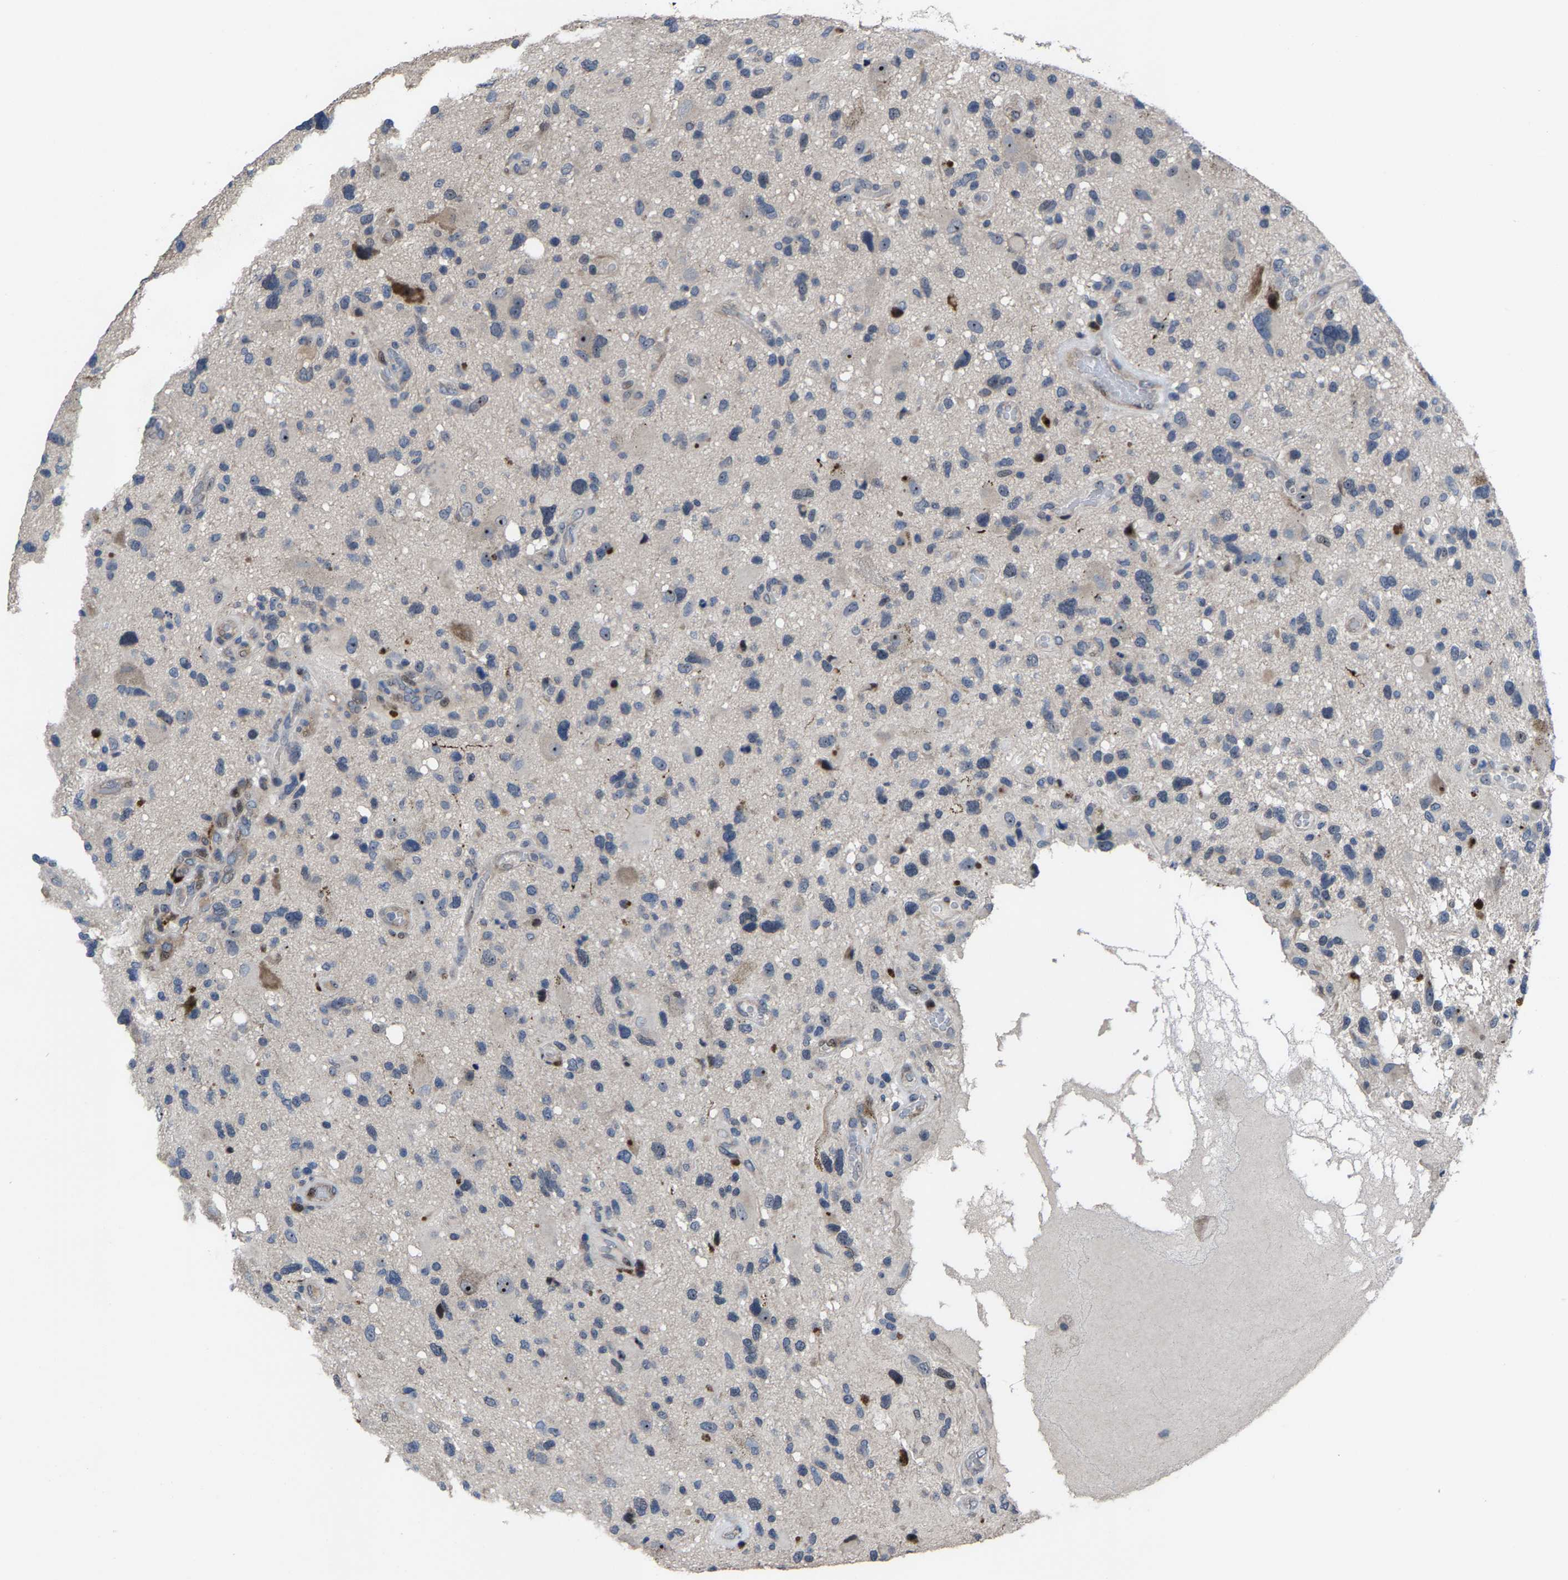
{"staining": {"intensity": "moderate", "quantity": "<25%", "location": "cytoplasmic/membranous,nuclear"}, "tissue": "glioma", "cell_type": "Tumor cells", "image_type": "cancer", "snomed": [{"axis": "morphology", "description": "Glioma, malignant, High grade"}, {"axis": "topography", "description": "Brain"}], "caption": "A low amount of moderate cytoplasmic/membranous and nuclear positivity is seen in about <25% of tumor cells in malignant glioma (high-grade) tissue. The protein of interest is shown in brown color, while the nuclei are stained blue.", "gene": "HAUS6", "patient": {"sex": "male", "age": 33}}